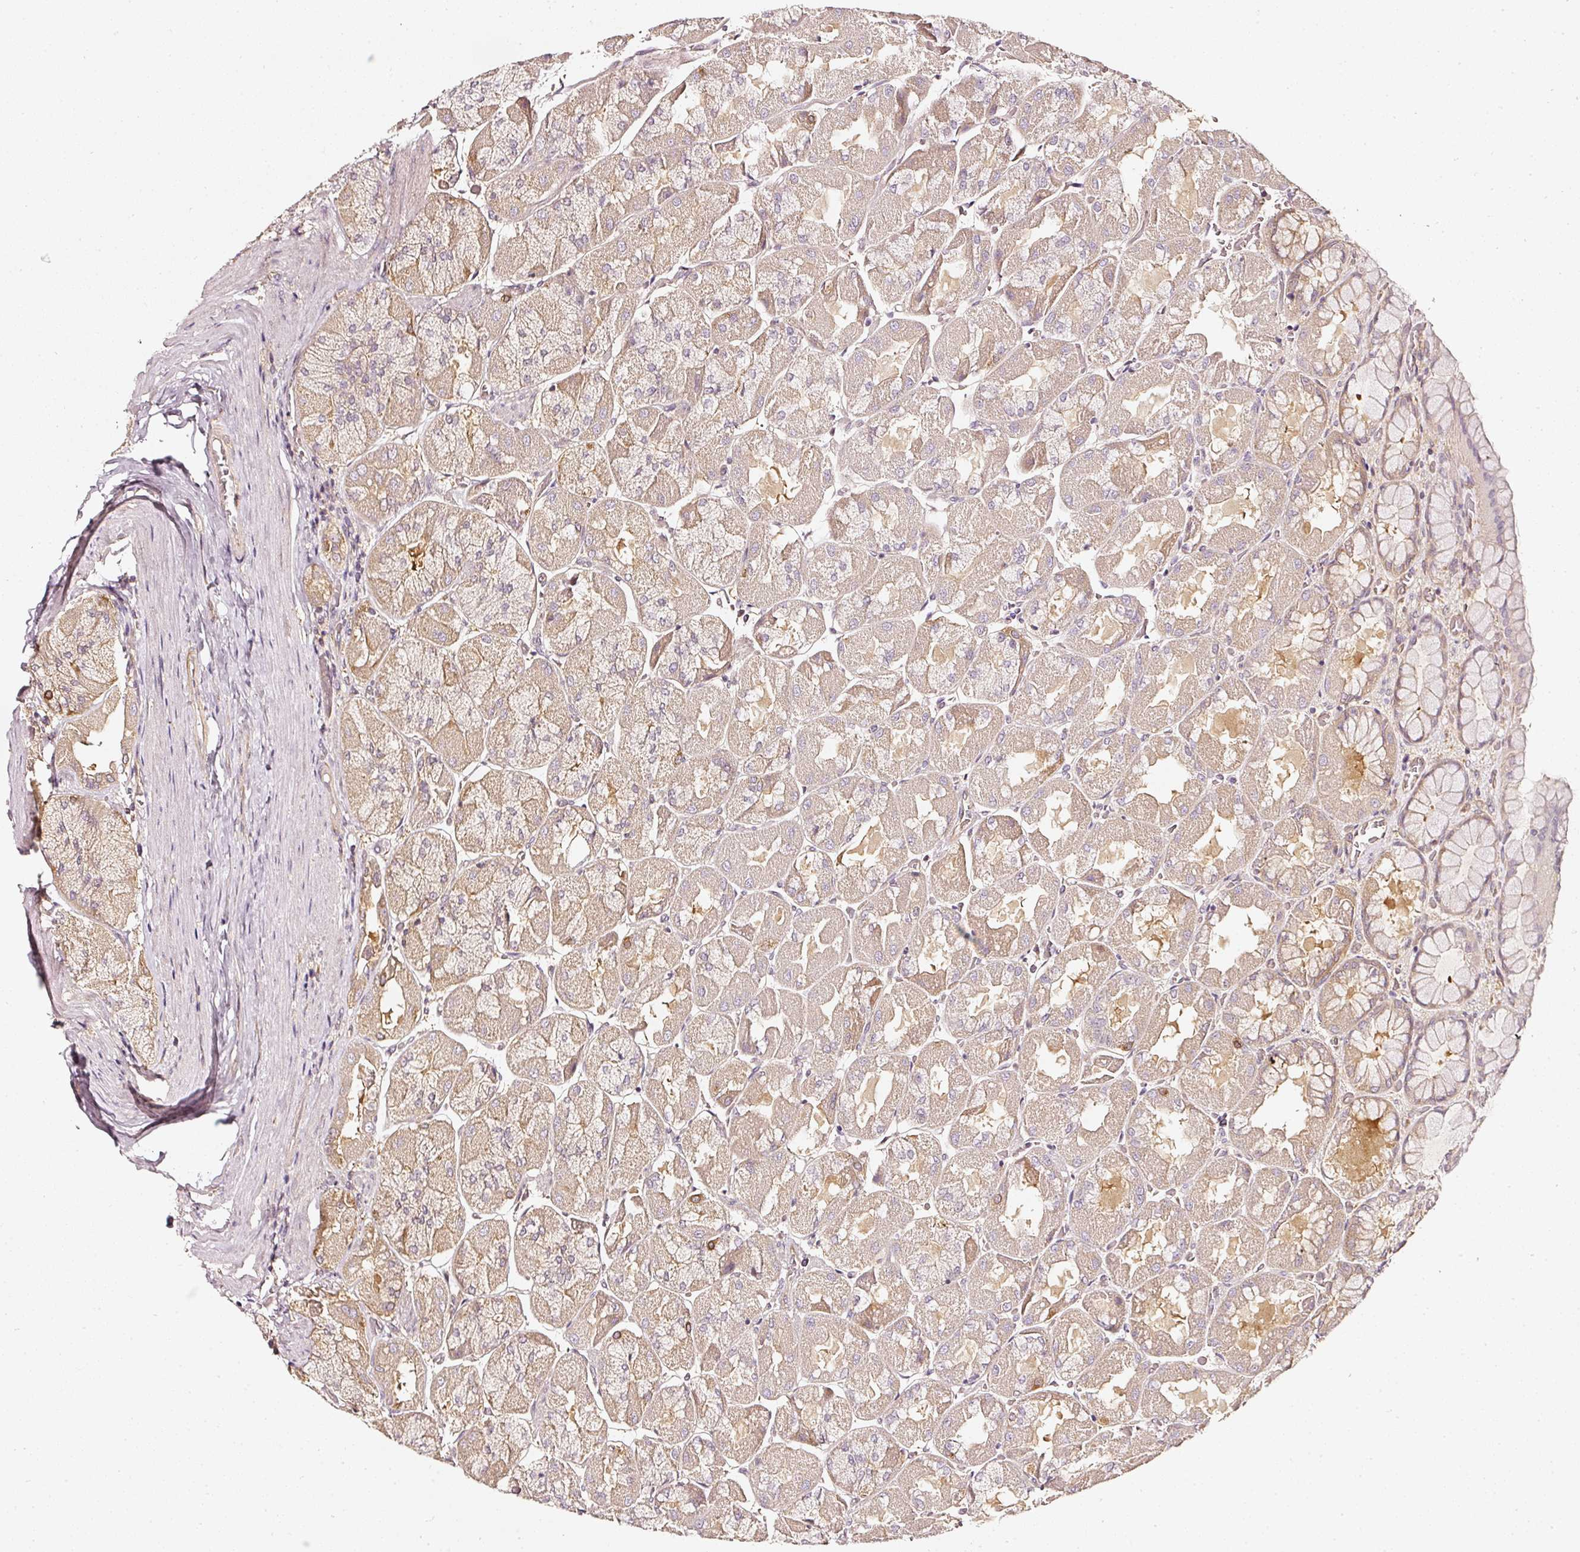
{"staining": {"intensity": "weak", "quantity": "25%-75%", "location": "cytoplasmic/membranous"}, "tissue": "stomach", "cell_type": "Glandular cells", "image_type": "normal", "snomed": [{"axis": "morphology", "description": "Normal tissue, NOS"}, {"axis": "topography", "description": "Stomach"}], "caption": "A photomicrograph of human stomach stained for a protein displays weak cytoplasmic/membranous brown staining in glandular cells.", "gene": "ASMTL", "patient": {"sex": "female", "age": 61}}